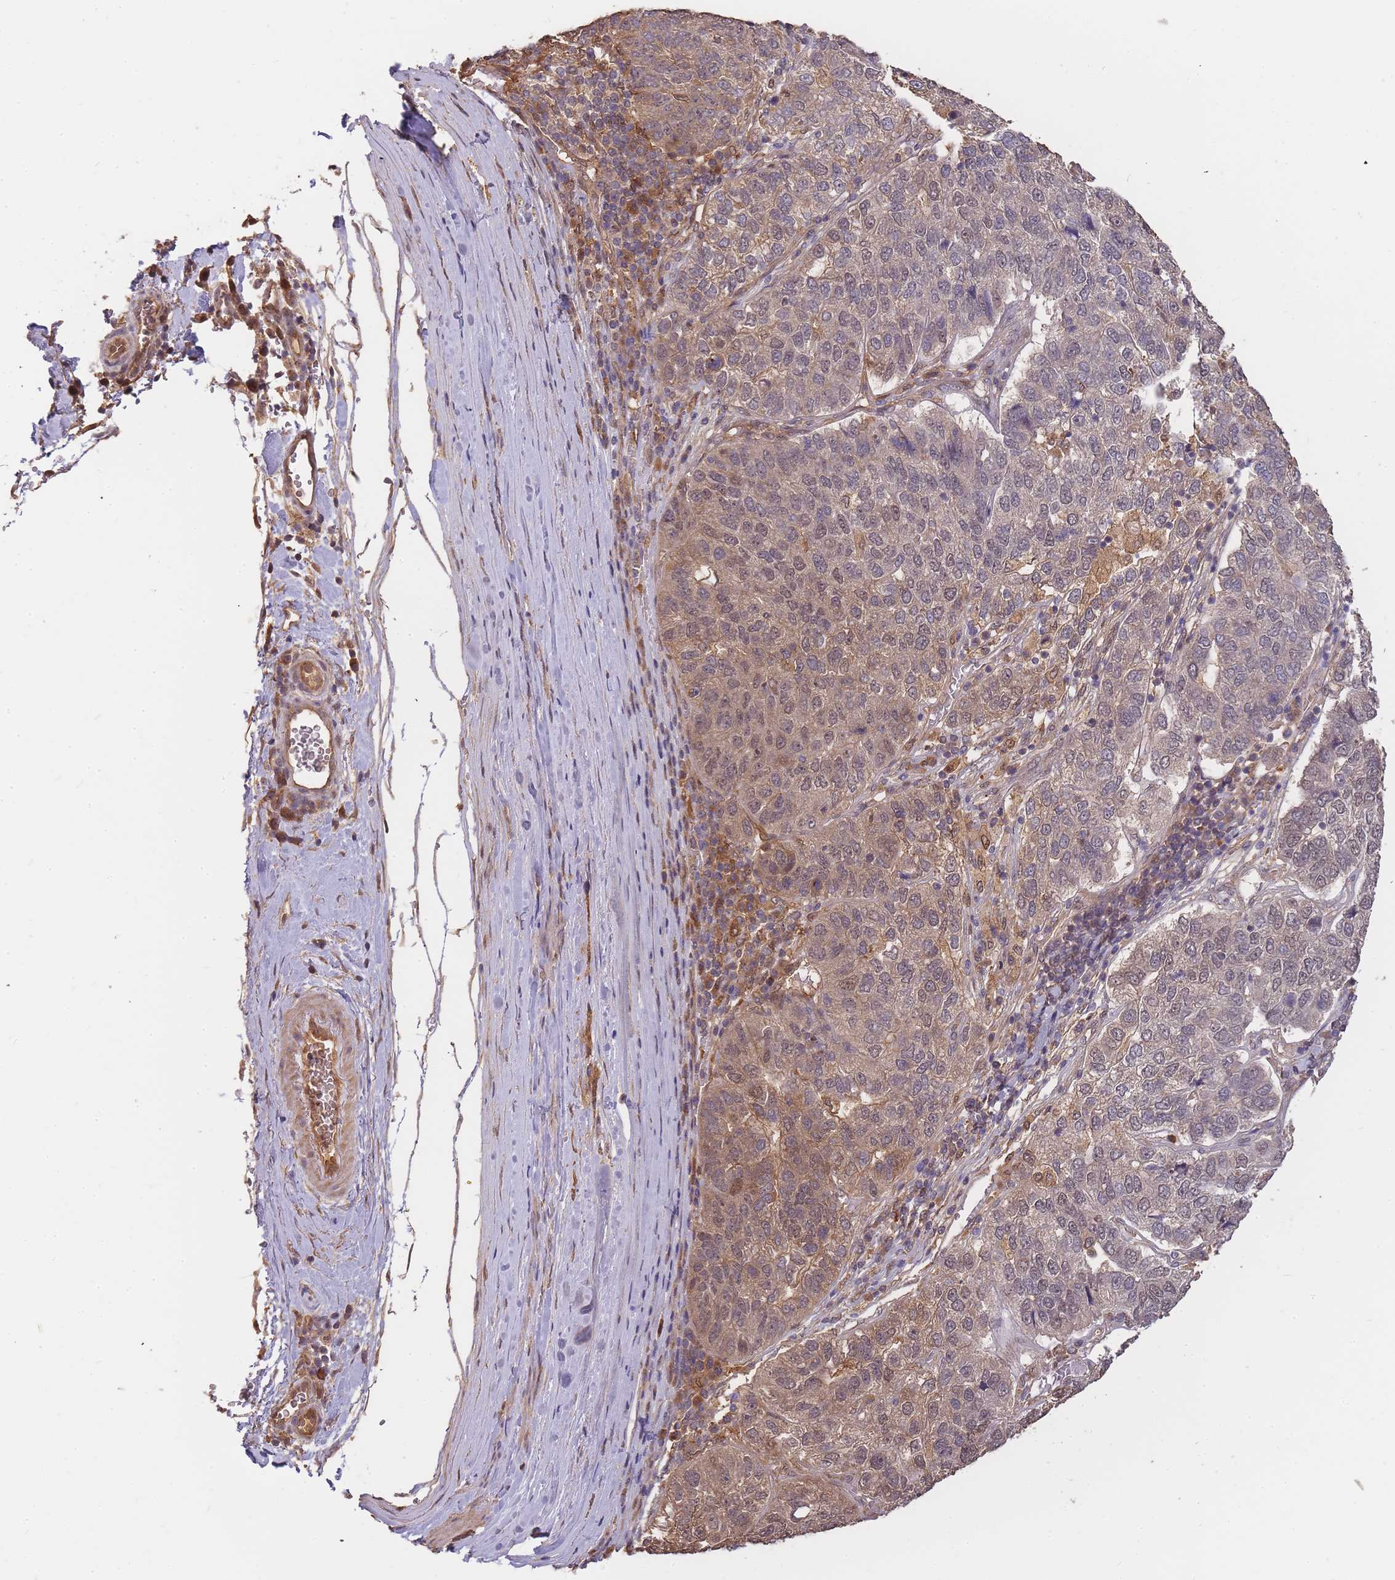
{"staining": {"intensity": "moderate", "quantity": "<25%", "location": "cytoplasmic/membranous,nuclear"}, "tissue": "pancreatic cancer", "cell_type": "Tumor cells", "image_type": "cancer", "snomed": [{"axis": "morphology", "description": "Adenocarcinoma, NOS"}, {"axis": "topography", "description": "Pancreas"}], "caption": "This is a micrograph of immunohistochemistry (IHC) staining of pancreatic cancer, which shows moderate positivity in the cytoplasmic/membranous and nuclear of tumor cells.", "gene": "CDKN2AIPNL", "patient": {"sex": "female", "age": 61}}